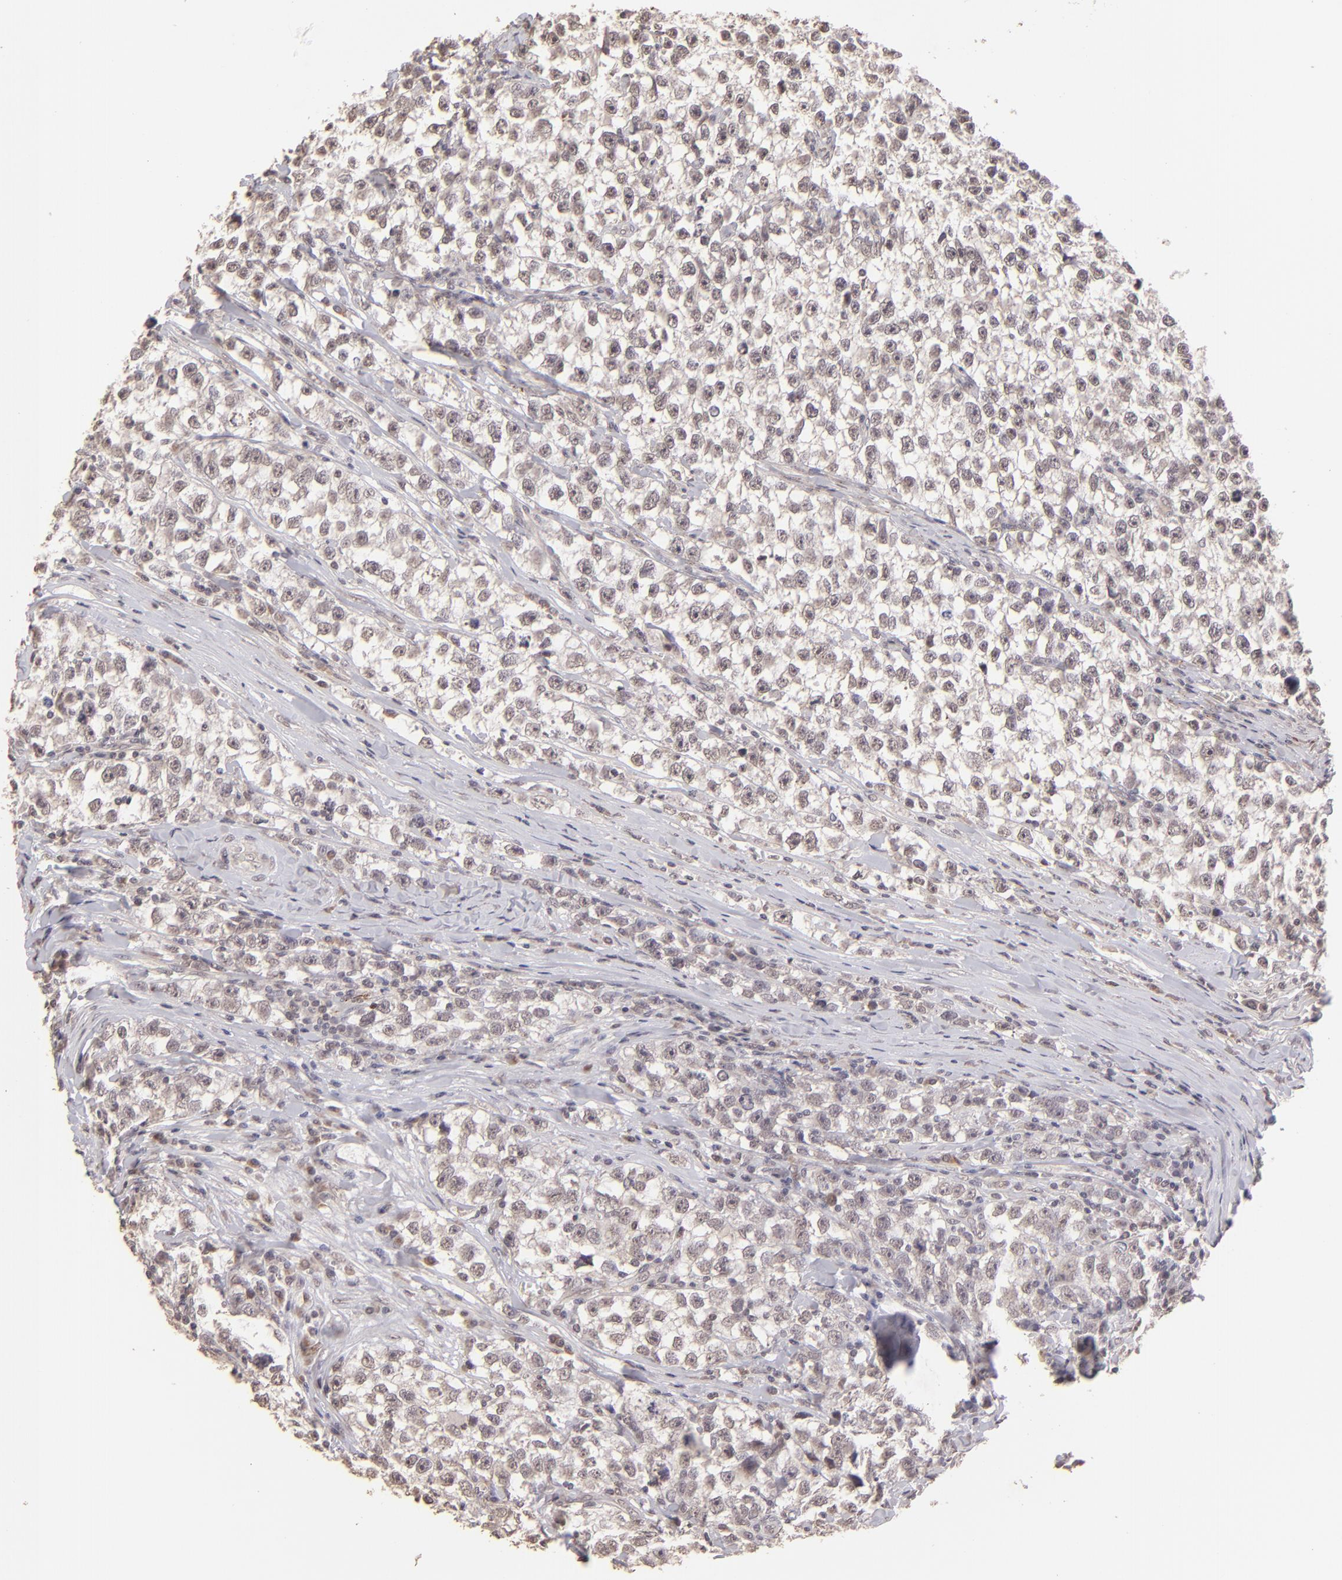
{"staining": {"intensity": "weak", "quantity": "25%-75%", "location": "nuclear"}, "tissue": "testis cancer", "cell_type": "Tumor cells", "image_type": "cancer", "snomed": [{"axis": "morphology", "description": "Seminoma, NOS"}, {"axis": "morphology", "description": "Carcinoma, Embryonal, NOS"}, {"axis": "topography", "description": "Testis"}], "caption": "Immunohistochemical staining of human testis seminoma shows weak nuclear protein positivity in approximately 25%-75% of tumor cells.", "gene": "CLDN1", "patient": {"sex": "male", "age": 30}}